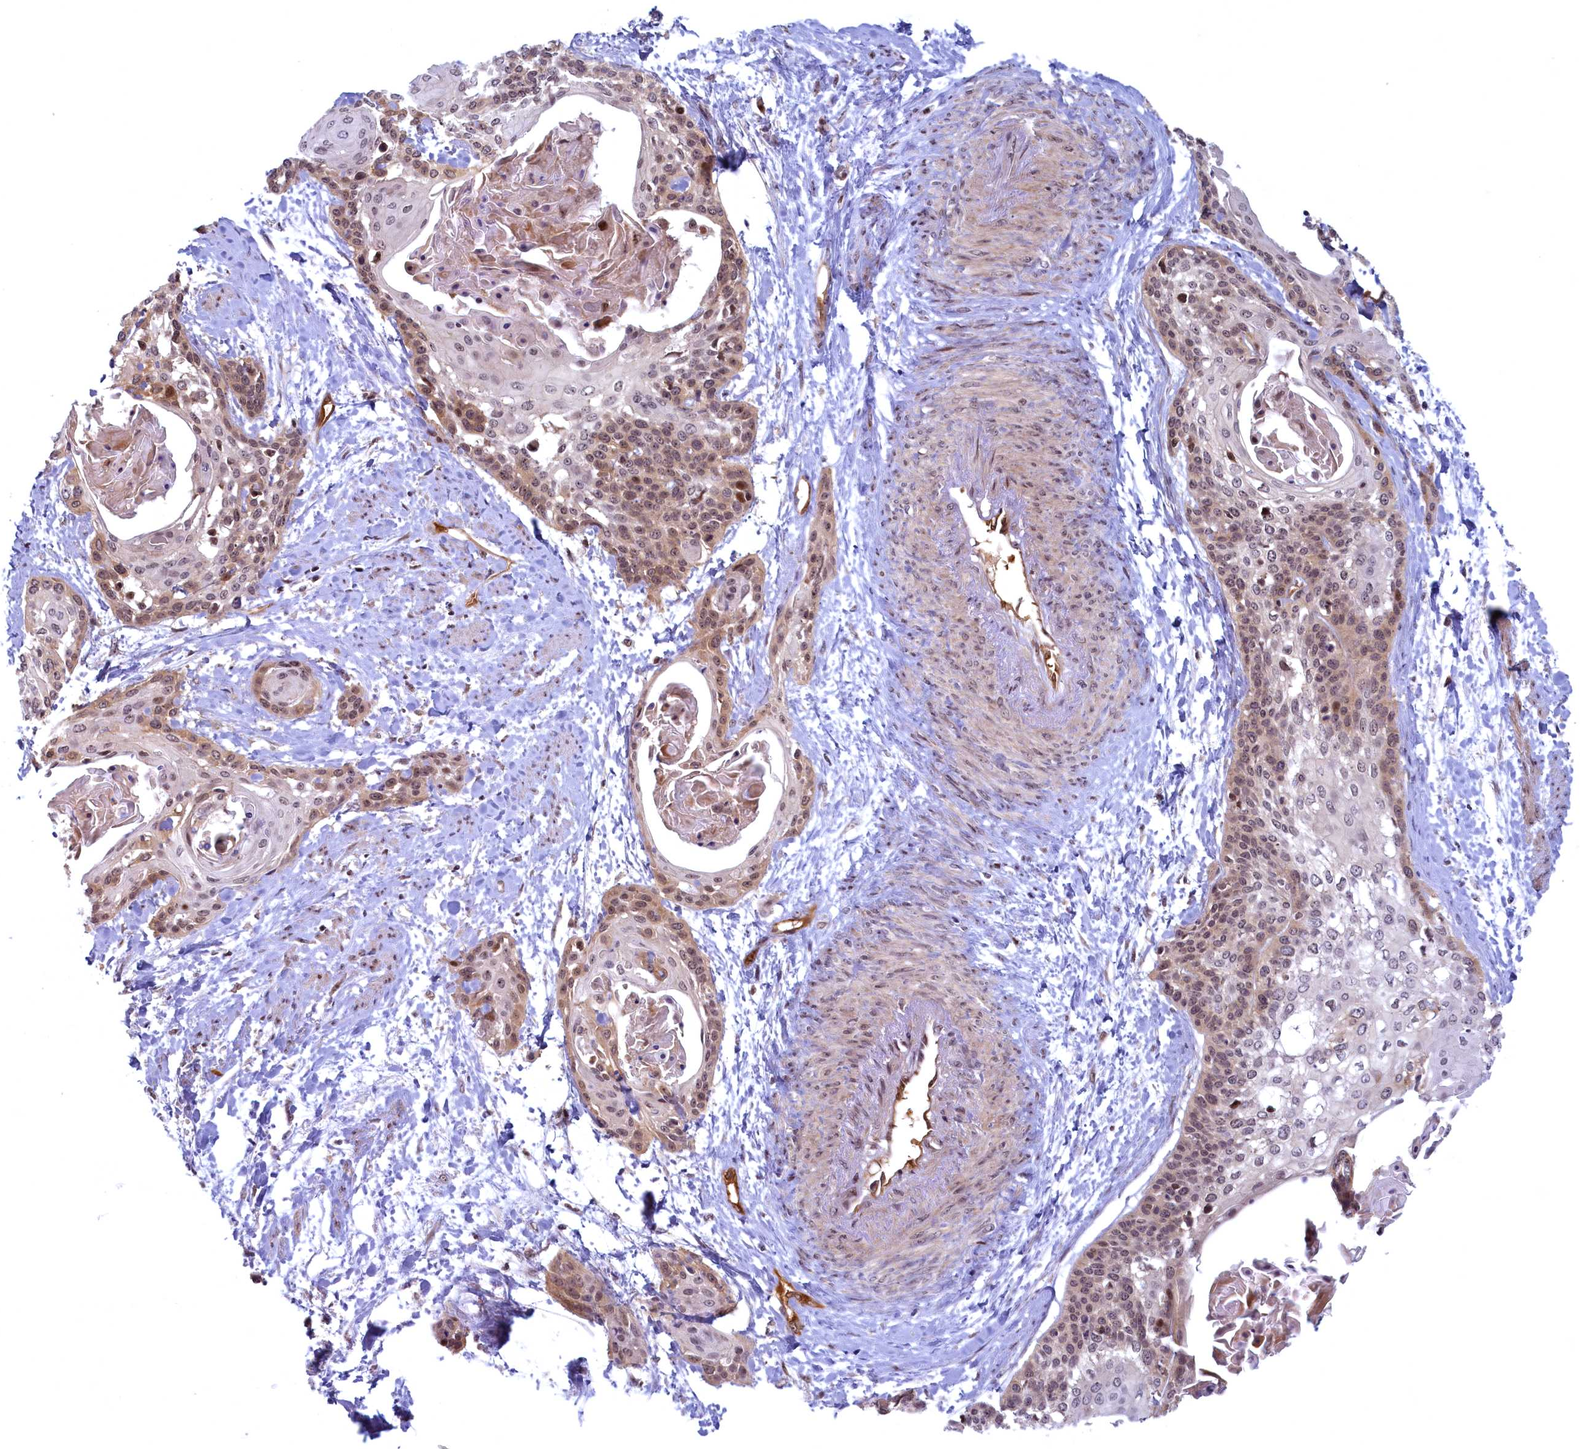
{"staining": {"intensity": "moderate", "quantity": "25%-75%", "location": "cytoplasmic/membranous,nuclear"}, "tissue": "cervical cancer", "cell_type": "Tumor cells", "image_type": "cancer", "snomed": [{"axis": "morphology", "description": "Squamous cell carcinoma, NOS"}, {"axis": "topography", "description": "Cervix"}], "caption": "A brown stain highlights moderate cytoplasmic/membranous and nuclear staining of a protein in cervical squamous cell carcinoma tumor cells.", "gene": "SNRK", "patient": {"sex": "female", "age": 57}}